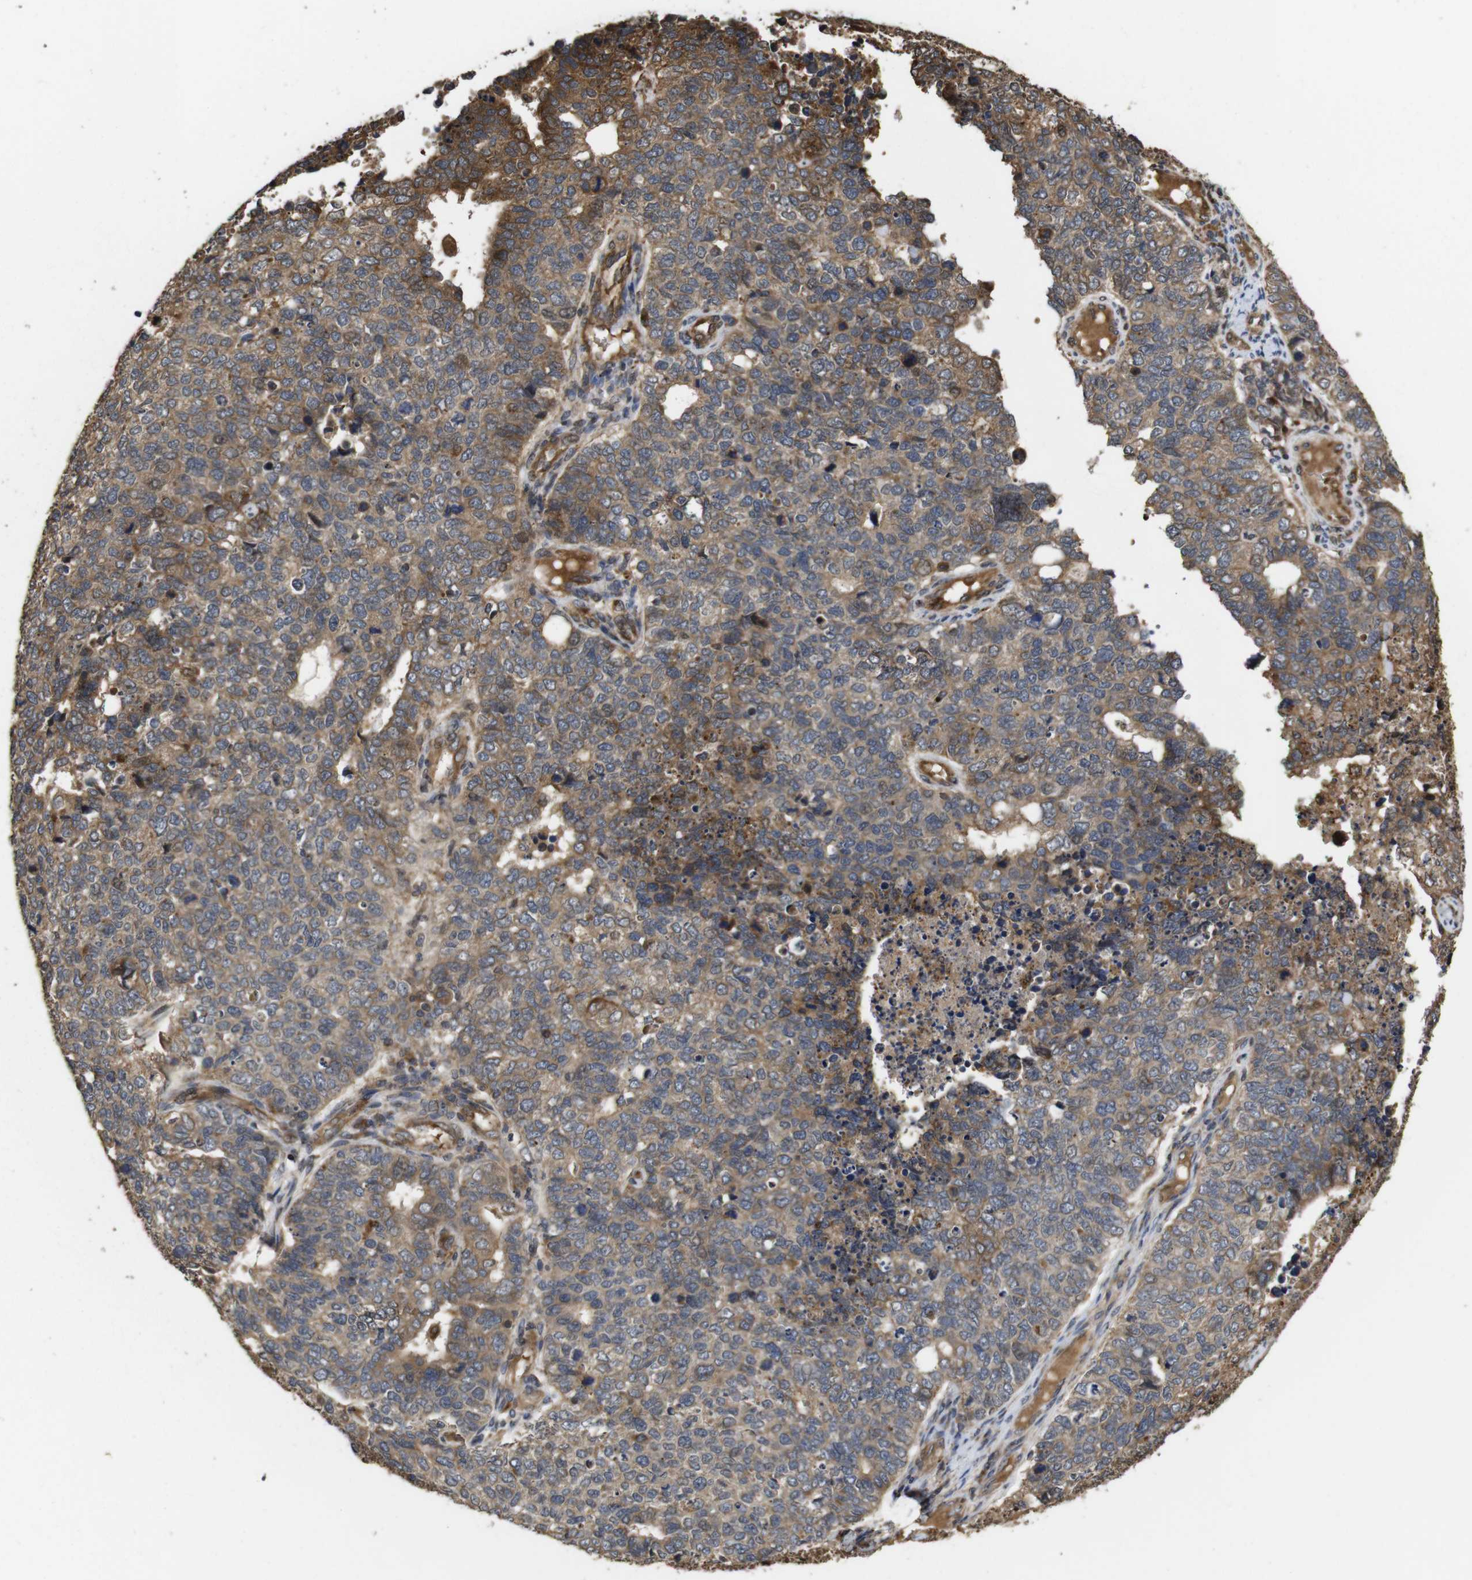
{"staining": {"intensity": "moderate", "quantity": ">75%", "location": "cytoplasmic/membranous"}, "tissue": "cervical cancer", "cell_type": "Tumor cells", "image_type": "cancer", "snomed": [{"axis": "morphology", "description": "Squamous cell carcinoma, NOS"}, {"axis": "topography", "description": "Cervix"}], "caption": "Immunohistochemical staining of cervical squamous cell carcinoma reveals medium levels of moderate cytoplasmic/membranous staining in about >75% of tumor cells. (DAB = brown stain, brightfield microscopy at high magnification).", "gene": "PTPN14", "patient": {"sex": "female", "age": 63}}